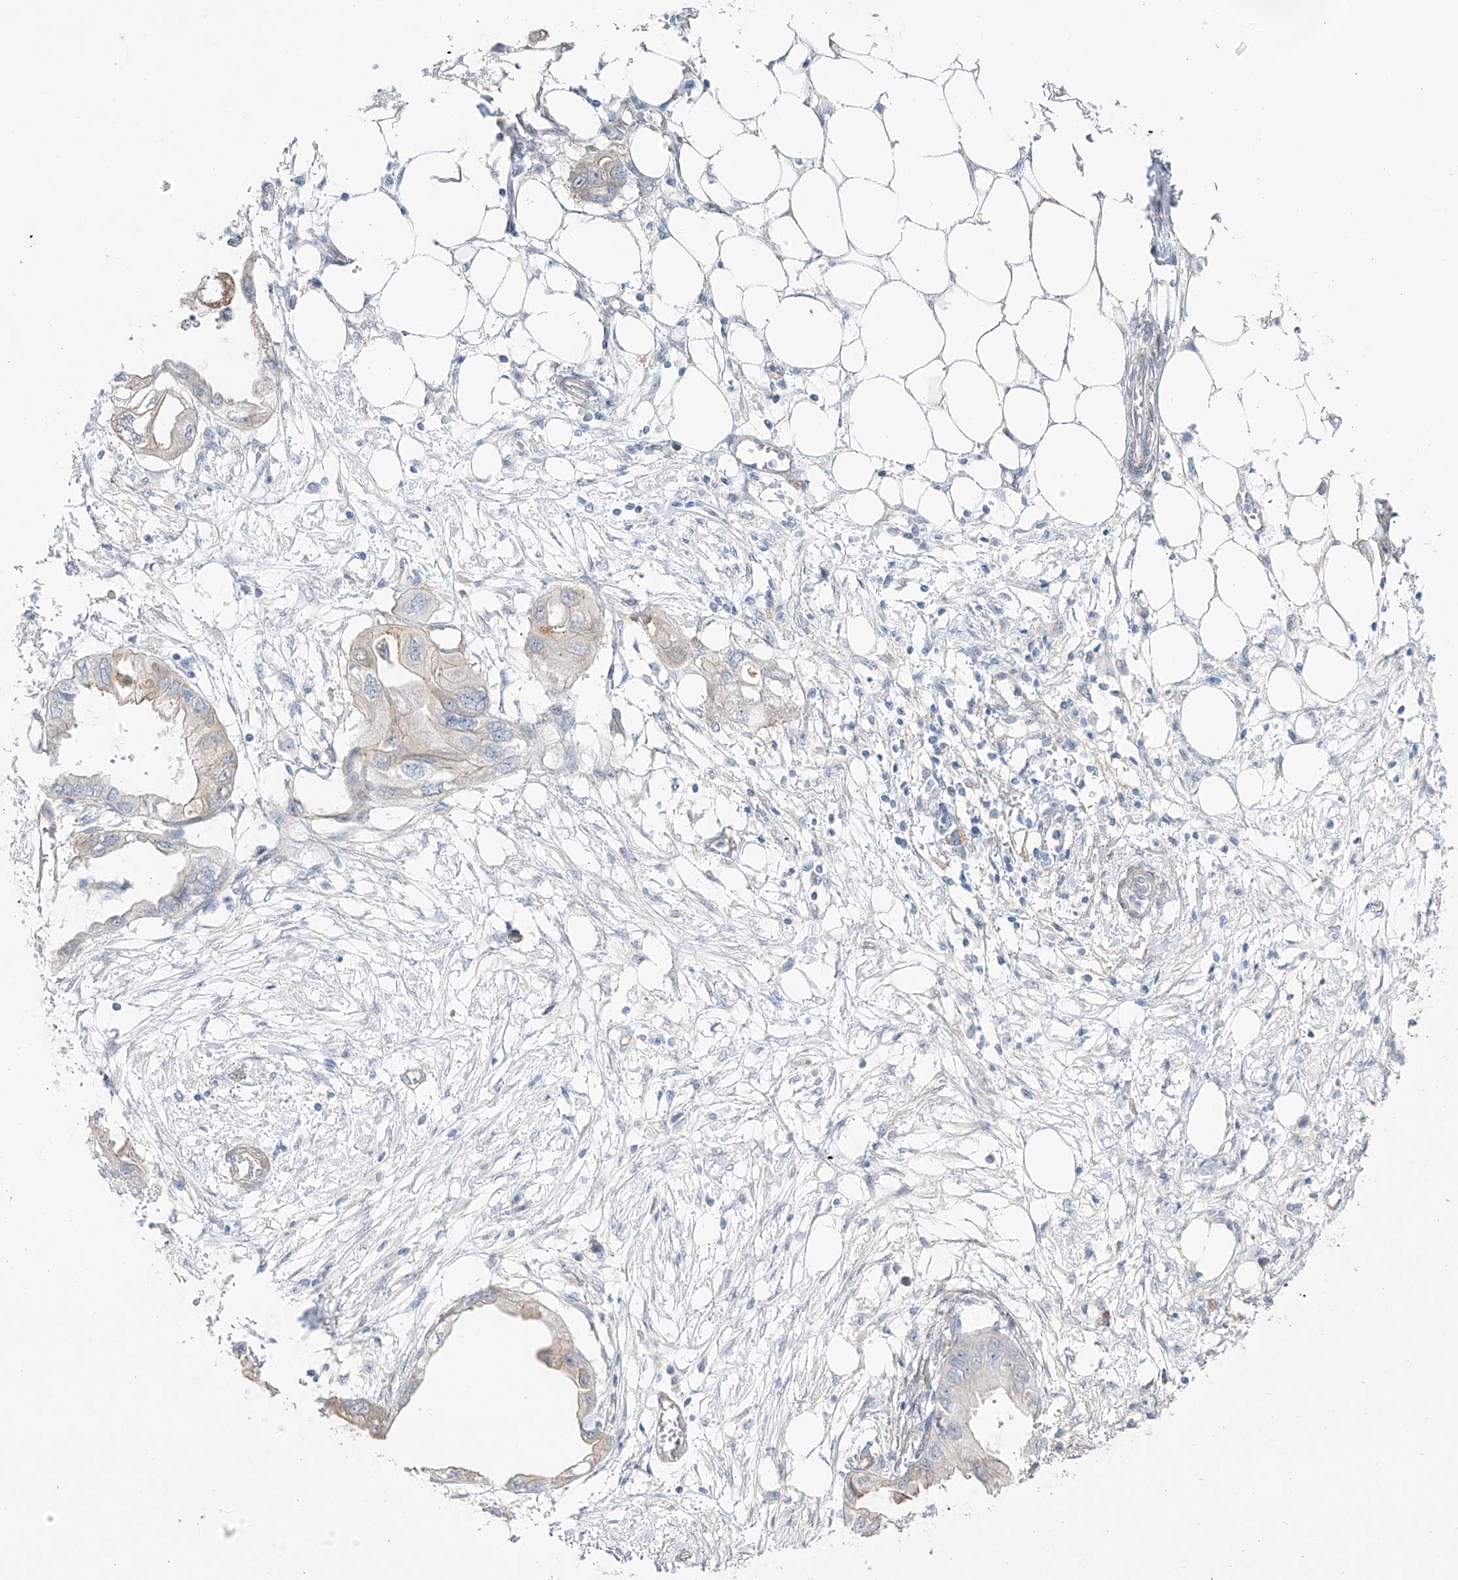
{"staining": {"intensity": "moderate", "quantity": "<25%", "location": "cytoplasmic/membranous"}, "tissue": "endometrial cancer", "cell_type": "Tumor cells", "image_type": "cancer", "snomed": [{"axis": "morphology", "description": "Adenocarcinoma, NOS"}, {"axis": "morphology", "description": "Adenocarcinoma, metastatic, NOS"}, {"axis": "topography", "description": "Adipose tissue"}, {"axis": "topography", "description": "Endometrium"}], "caption": "Adenocarcinoma (endometrial) was stained to show a protein in brown. There is low levels of moderate cytoplasmic/membranous expression in approximately <25% of tumor cells. (brown staining indicates protein expression, while blue staining denotes nuclei).", "gene": "ZNF180", "patient": {"sex": "female", "age": 67}}